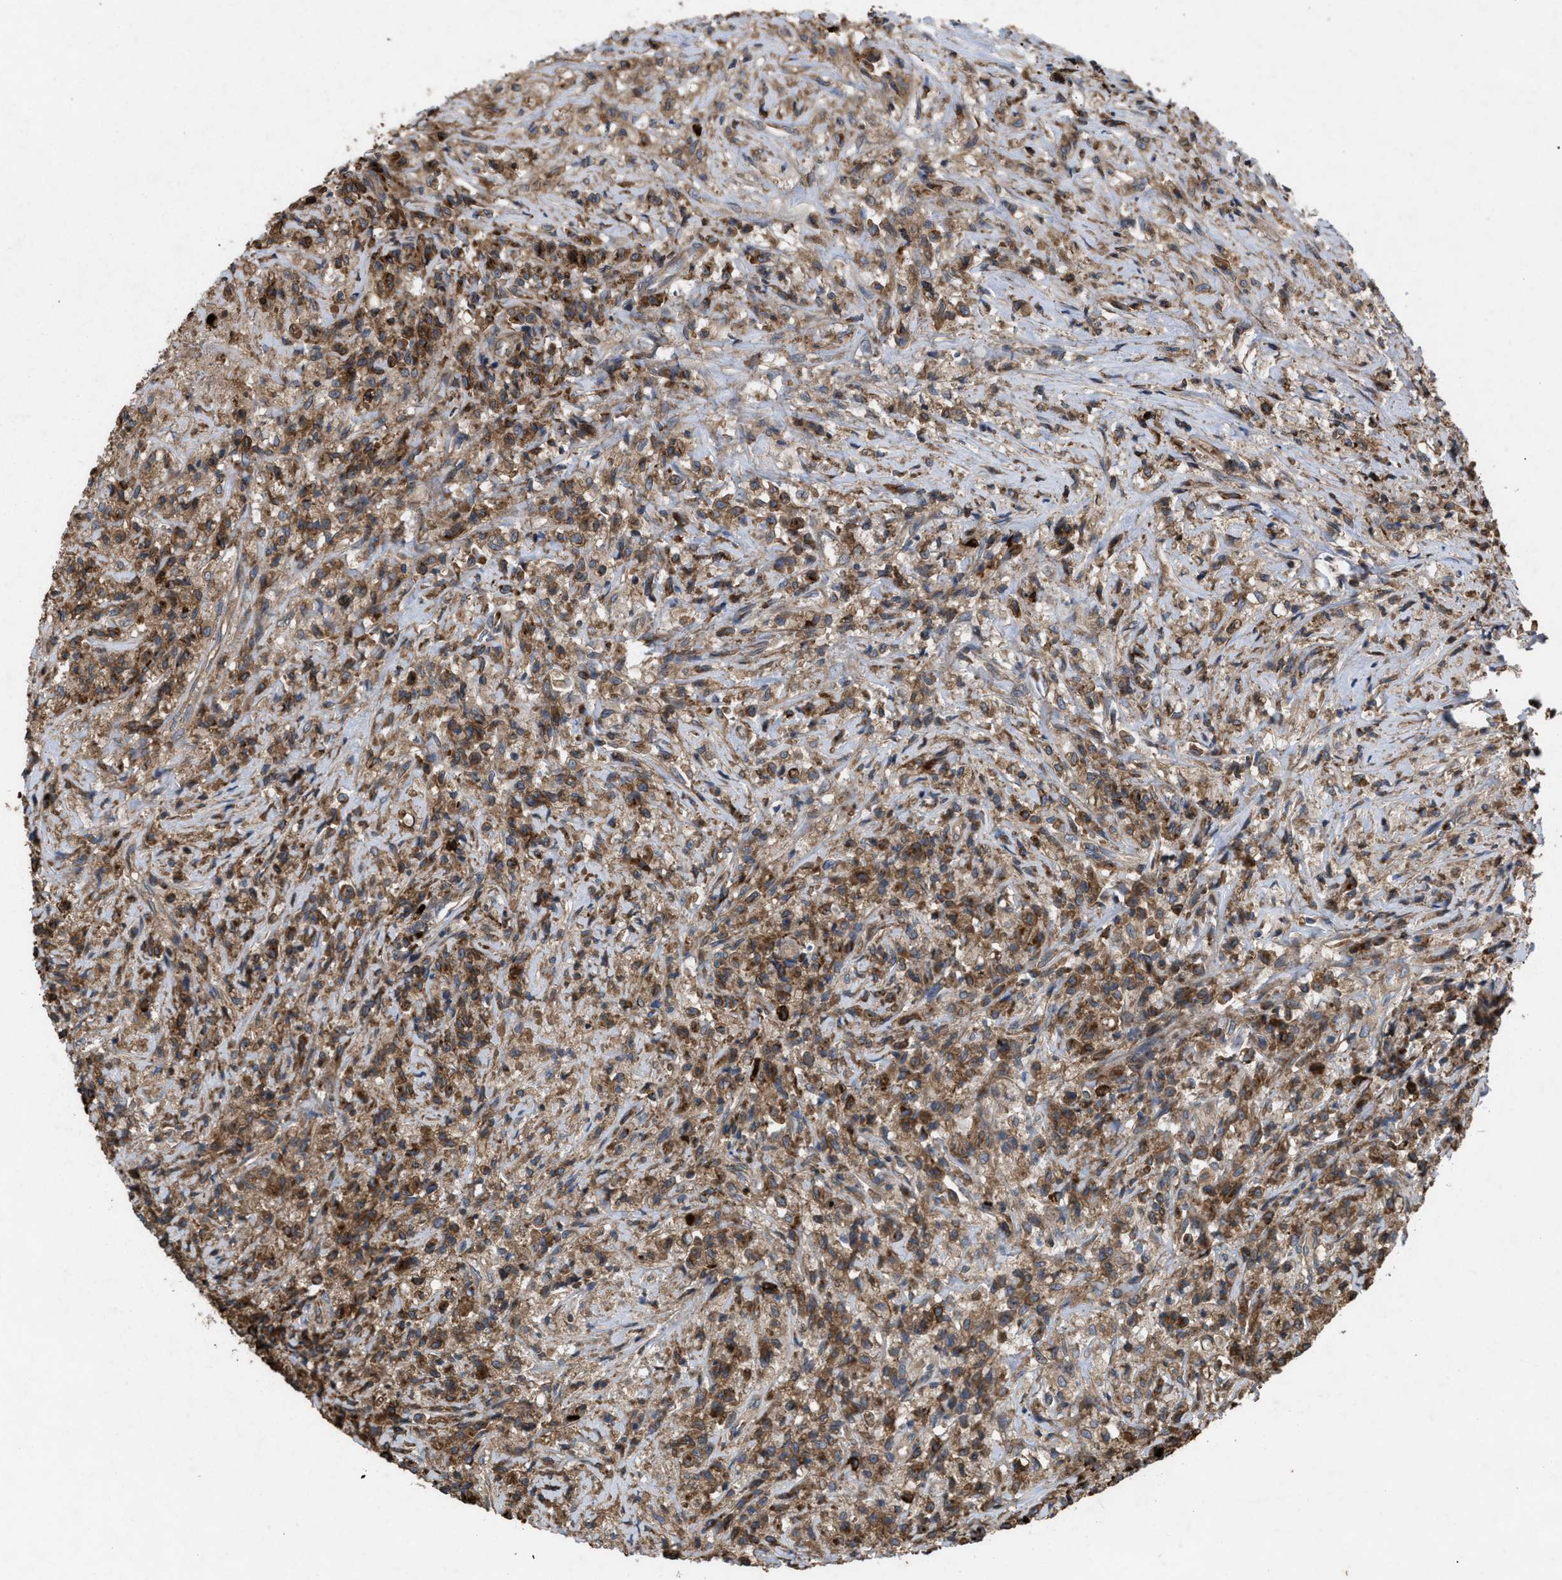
{"staining": {"intensity": "moderate", "quantity": ">75%", "location": "cytoplasmic/membranous"}, "tissue": "testis cancer", "cell_type": "Tumor cells", "image_type": "cancer", "snomed": [{"axis": "morphology", "description": "Carcinoma, Embryonal, NOS"}, {"axis": "topography", "description": "Testis"}], "caption": "This is a histology image of immunohistochemistry staining of testis cancer, which shows moderate staining in the cytoplasmic/membranous of tumor cells.", "gene": "GCC1", "patient": {"sex": "male", "age": 2}}